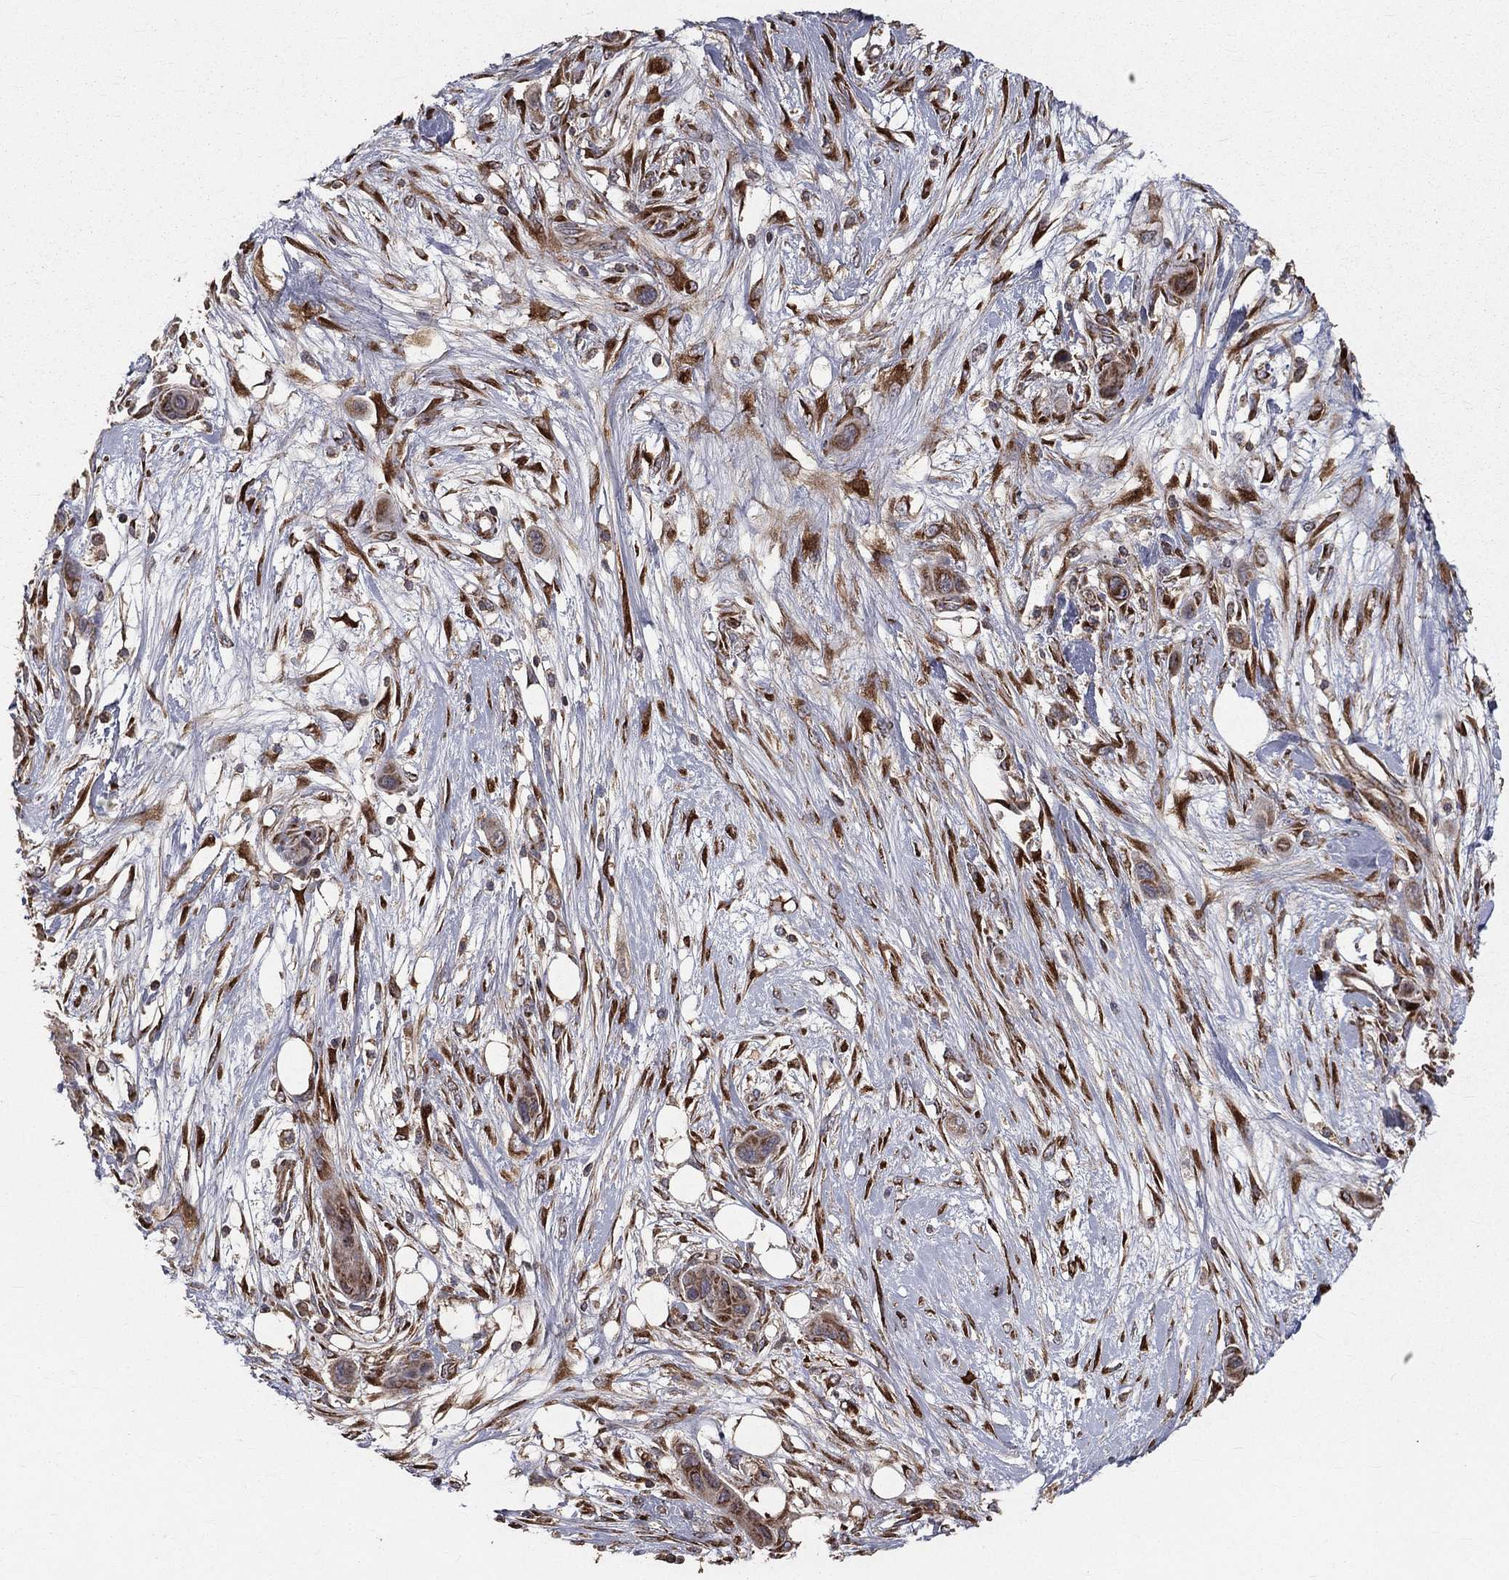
{"staining": {"intensity": "moderate", "quantity": "25%-75%", "location": "cytoplasmic/membranous"}, "tissue": "skin cancer", "cell_type": "Tumor cells", "image_type": "cancer", "snomed": [{"axis": "morphology", "description": "Squamous cell carcinoma, NOS"}, {"axis": "topography", "description": "Skin"}], "caption": "IHC (DAB (3,3'-diaminobenzidine)) staining of skin cancer (squamous cell carcinoma) displays moderate cytoplasmic/membranous protein expression in approximately 25%-75% of tumor cells. (DAB = brown stain, brightfield microscopy at high magnification).", "gene": "OLFML1", "patient": {"sex": "male", "age": 79}}